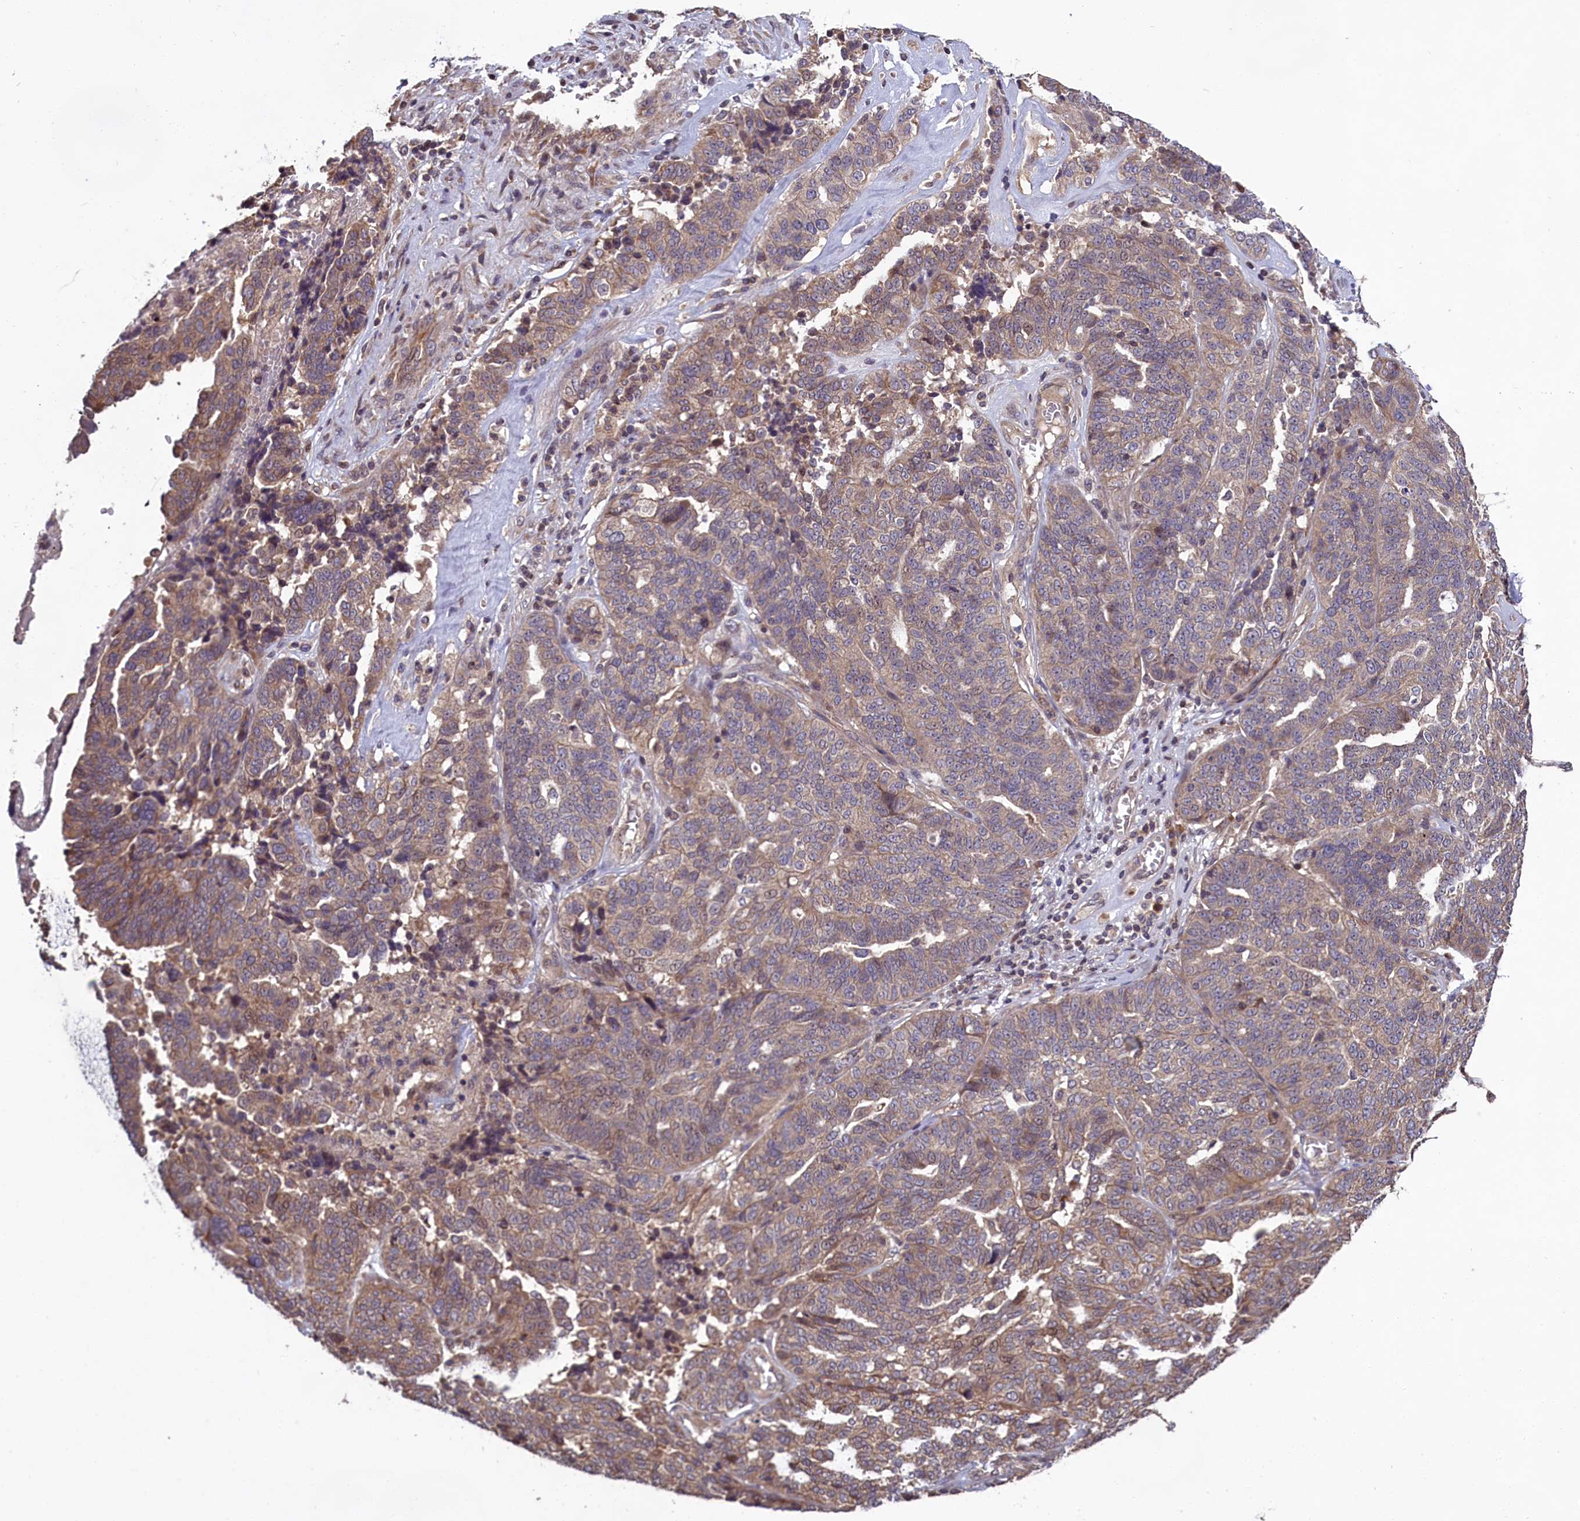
{"staining": {"intensity": "weak", "quantity": "25%-75%", "location": "cytoplasmic/membranous"}, "tissue": "ovarian cancer", "cell_type": "Tumor cells", "image_type": "cancer", "snomed": [{"axis": "morphology", "description": "Cystadenocarcinoma, serous, NOS"}, {"axis": "topography", "description": "Ovary"}], "caption": "Brown immunohistochemical staining in ovarian cancer (serous cystadenocarcinoma) reveals weak cytoplasmic/membranous positivity in about 25%-75% of tumor cells. The staining was performed using DAB, with brown indicating positive protein expression. Nuclei are stained blue with hematoxylin.", "gene": "DENND1B", "patient": {"sex": "female", "age": 59}}